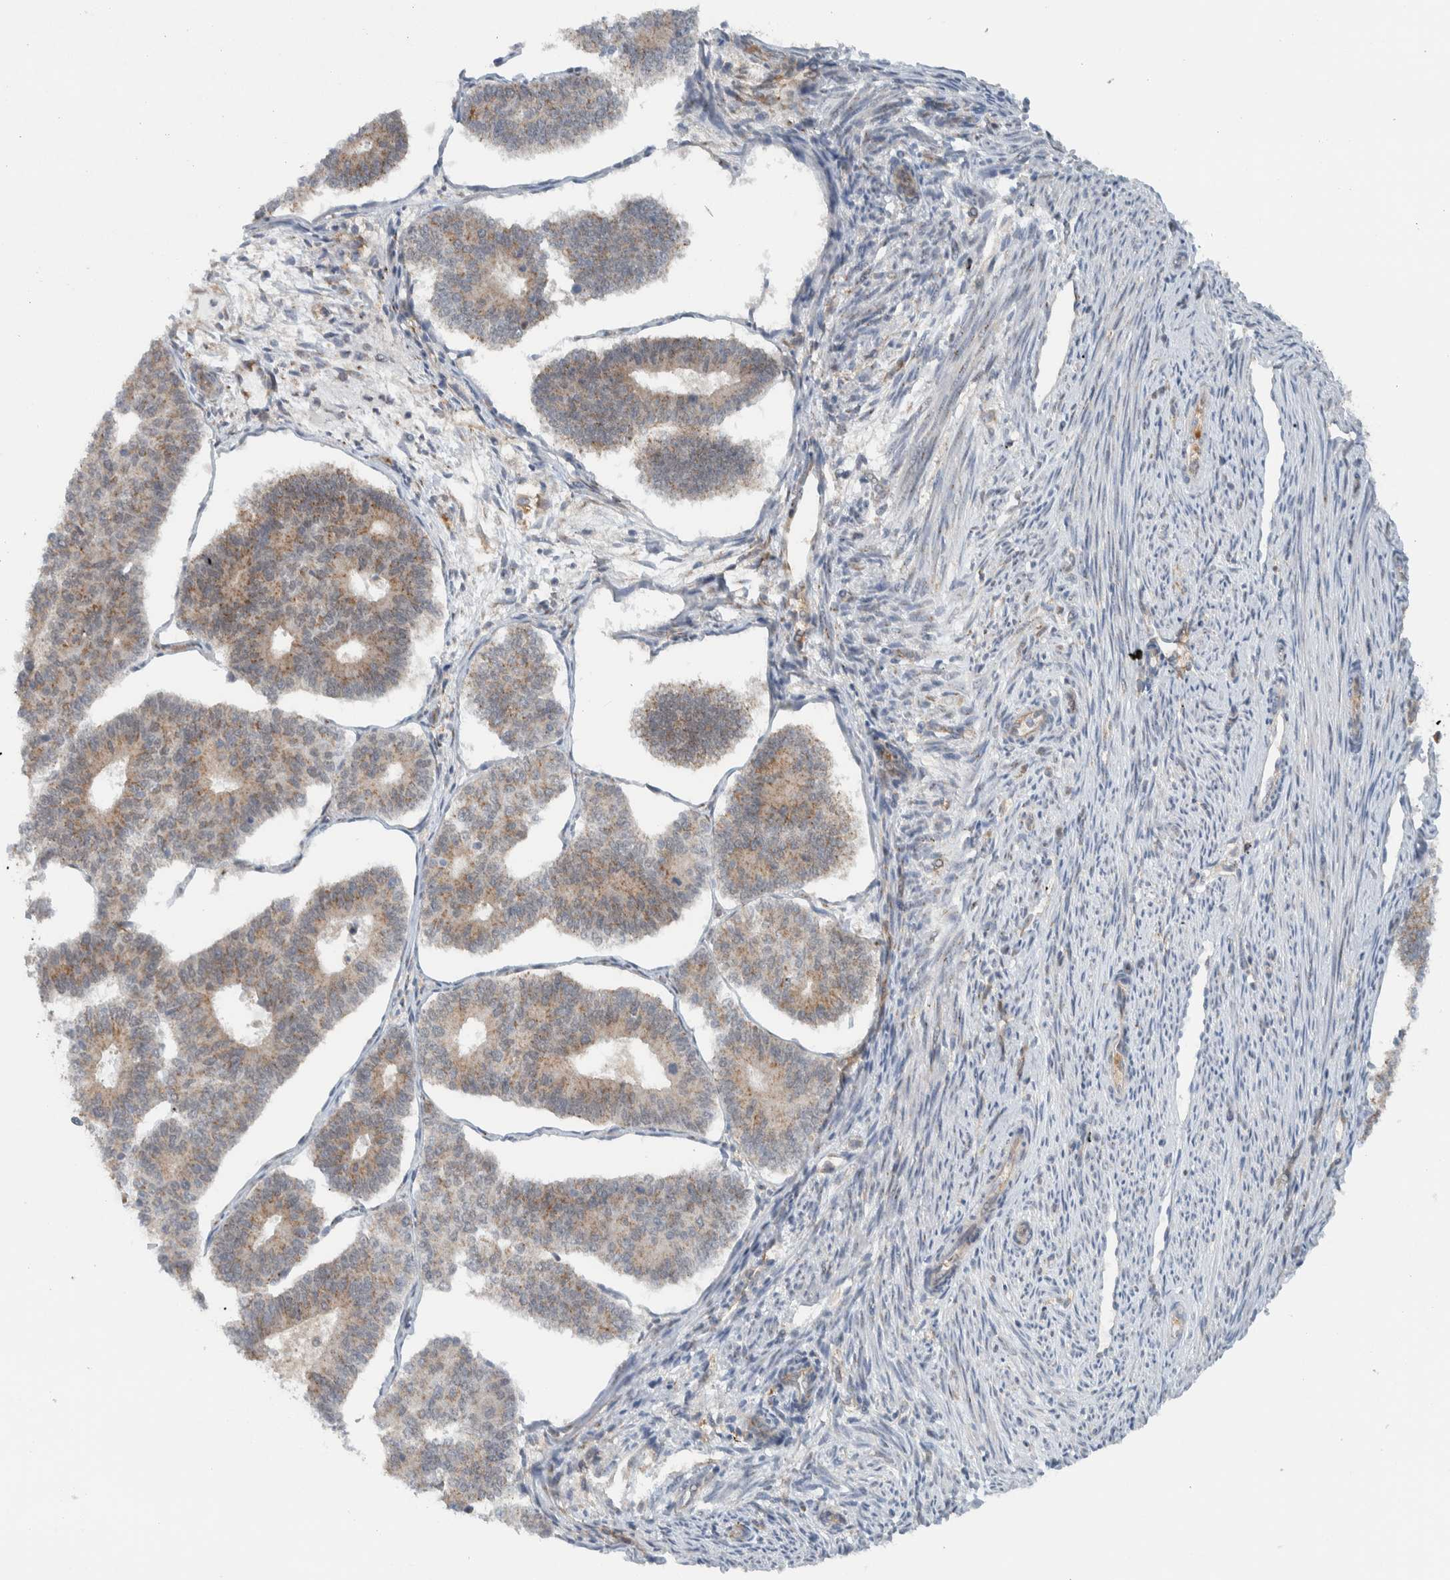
{"staining": {"intensity": "moderate", "quantity": "<25%", "location": "cytoplasmic/membranous"}, "tissue": "endometrial cancer", "cell_type": "Tumor cells", "image_type": "cancer", "snomed": [{"axis": "morphology", "description": "Adenocarcinoma, NOS"}, {"axis": "topography", "description": "Endometrium"}], "caption": "Moderate cytoplasmic/membranous protein staining is identified in approximately <25% of tumor cells in endometrial cancer (adenocarcinoma).", "gene": "RERE", "patient": {"sex": "female", "age": 70}}